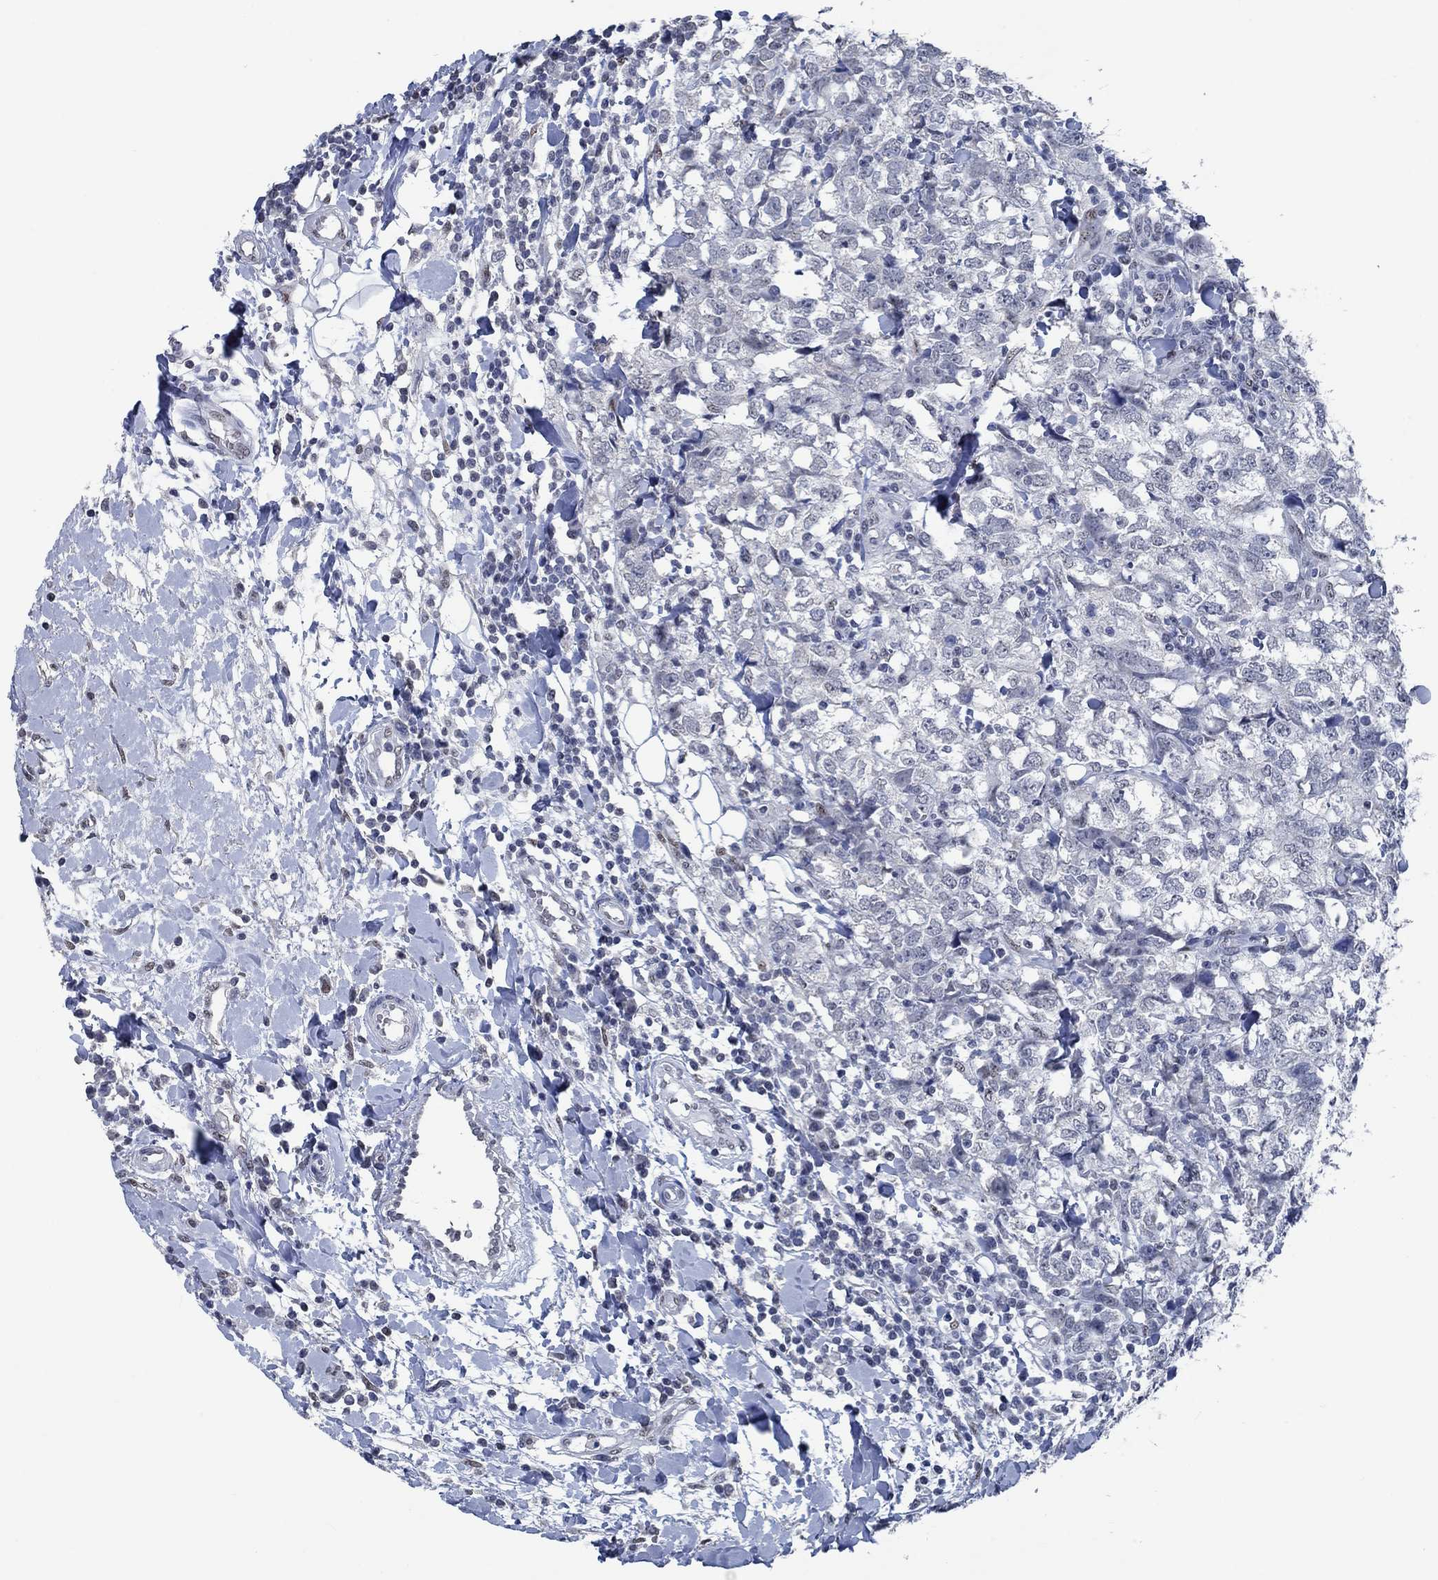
{"staining": {"intensity": "negative", "quantity": "none", "location": "none"}, "tissue": "breast cancer", "cell_type": "Tumor cells", "image_type": "cancer", "snomed": [{"axis": "morphology", "description": "Duct carcinoma"}, {"axis": "topography", "description": "Breast"}], "caption": "There is no significant expression in tumor cells of intraductal carcinoma (breast).", "gene": "OBSCN", "patient": {"sex": "female", "age": 30}}